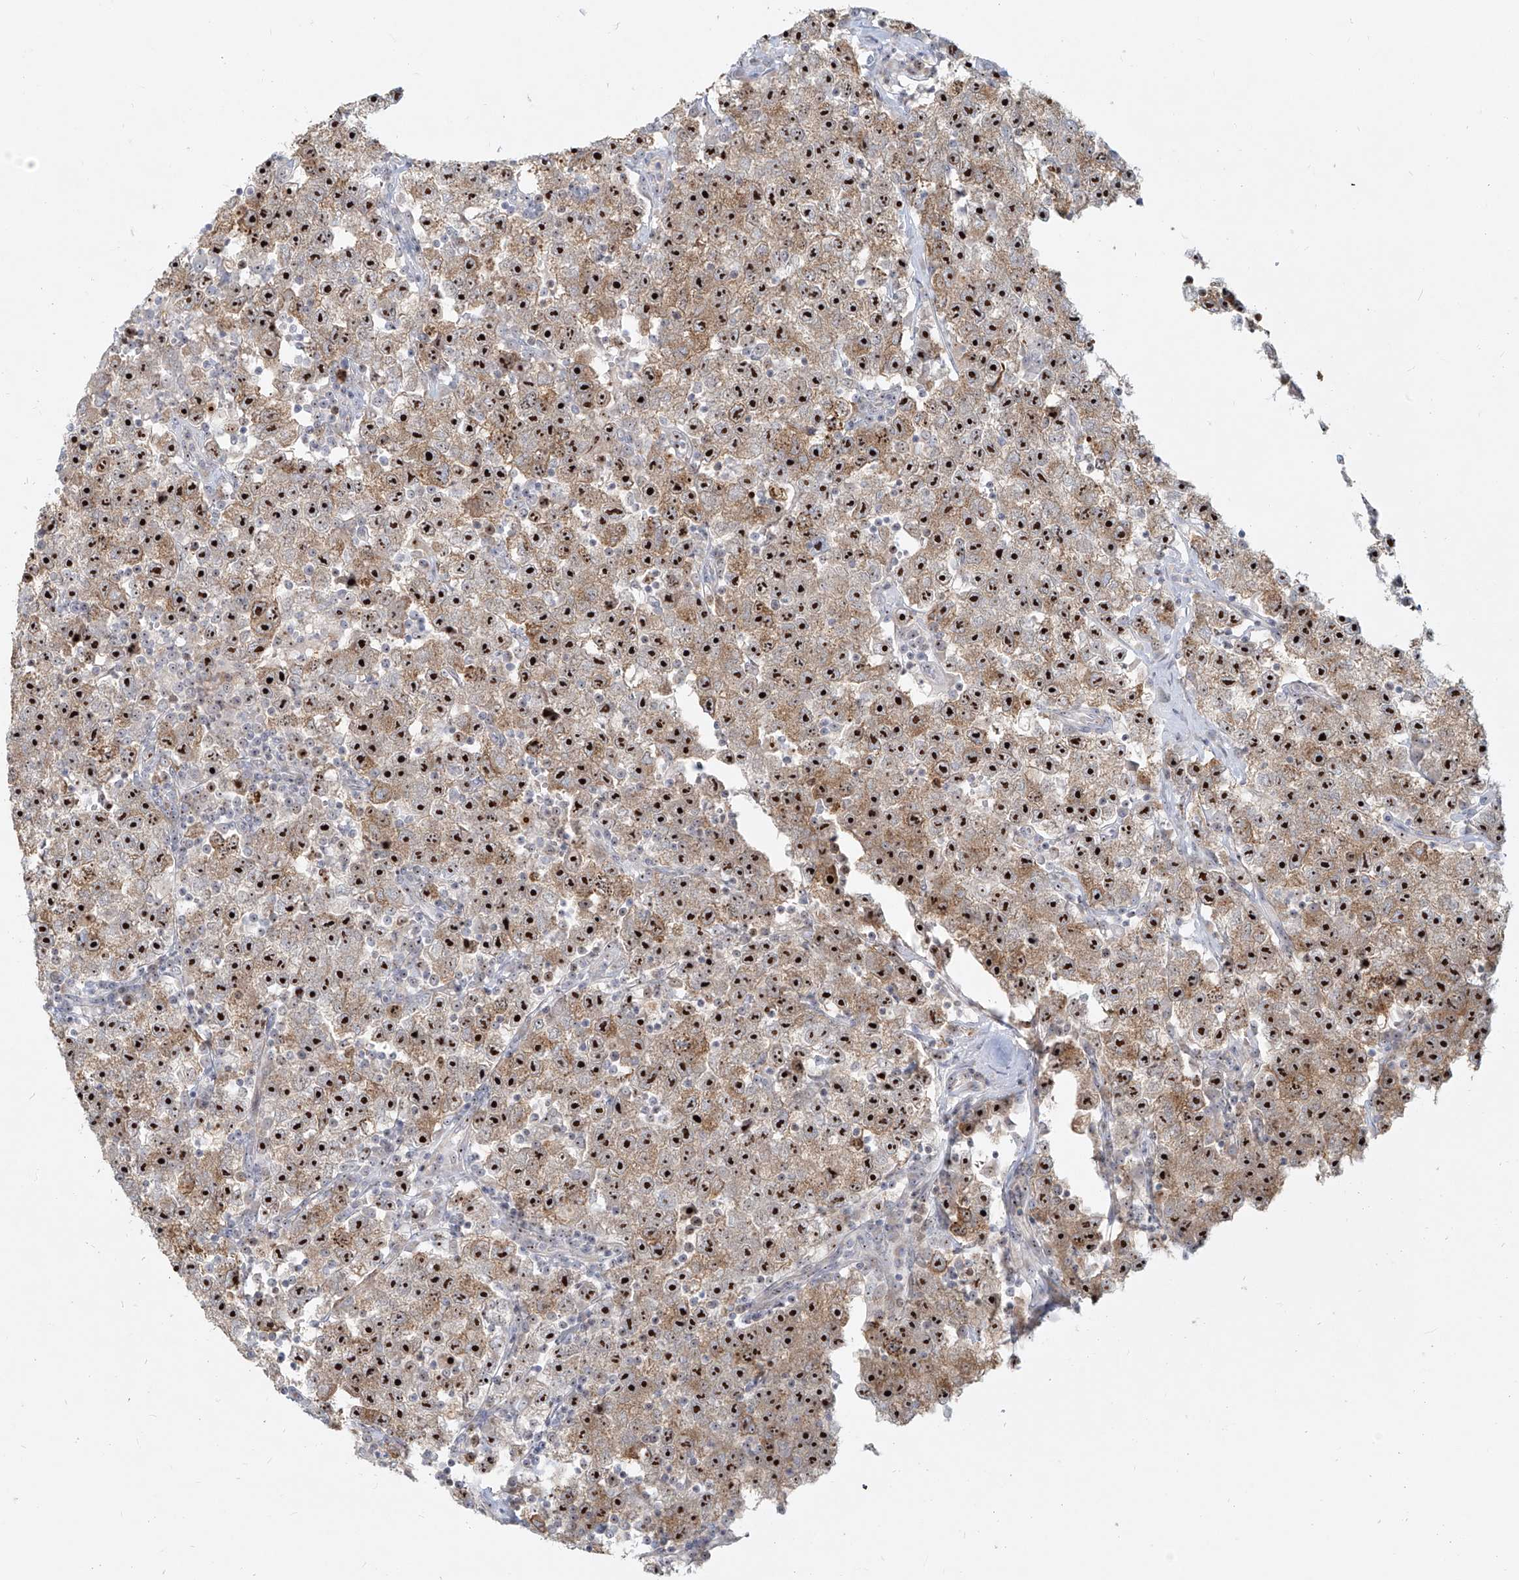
{"staining": {"intensity": "strong", "quantity": ">75%", "location": "cytoplasmic/membranous,nuclear"}, "tissue": "testis cancer", "cell_type": "Tumor cells", "image_type": "cancer", "snomed": [{"axis": "morphology", "description": "Seminoma, NOS"}, {"axis": "topography", "description": "Testis"}], "caption": "The micrograph exhibits staining of testis cancer, revealing strong cytoplasmic/membranous and nuclear protein expression (brown color) within tumor cells.", "gene": "BYSL", "patient": {"sex": "male", "age": 22}}